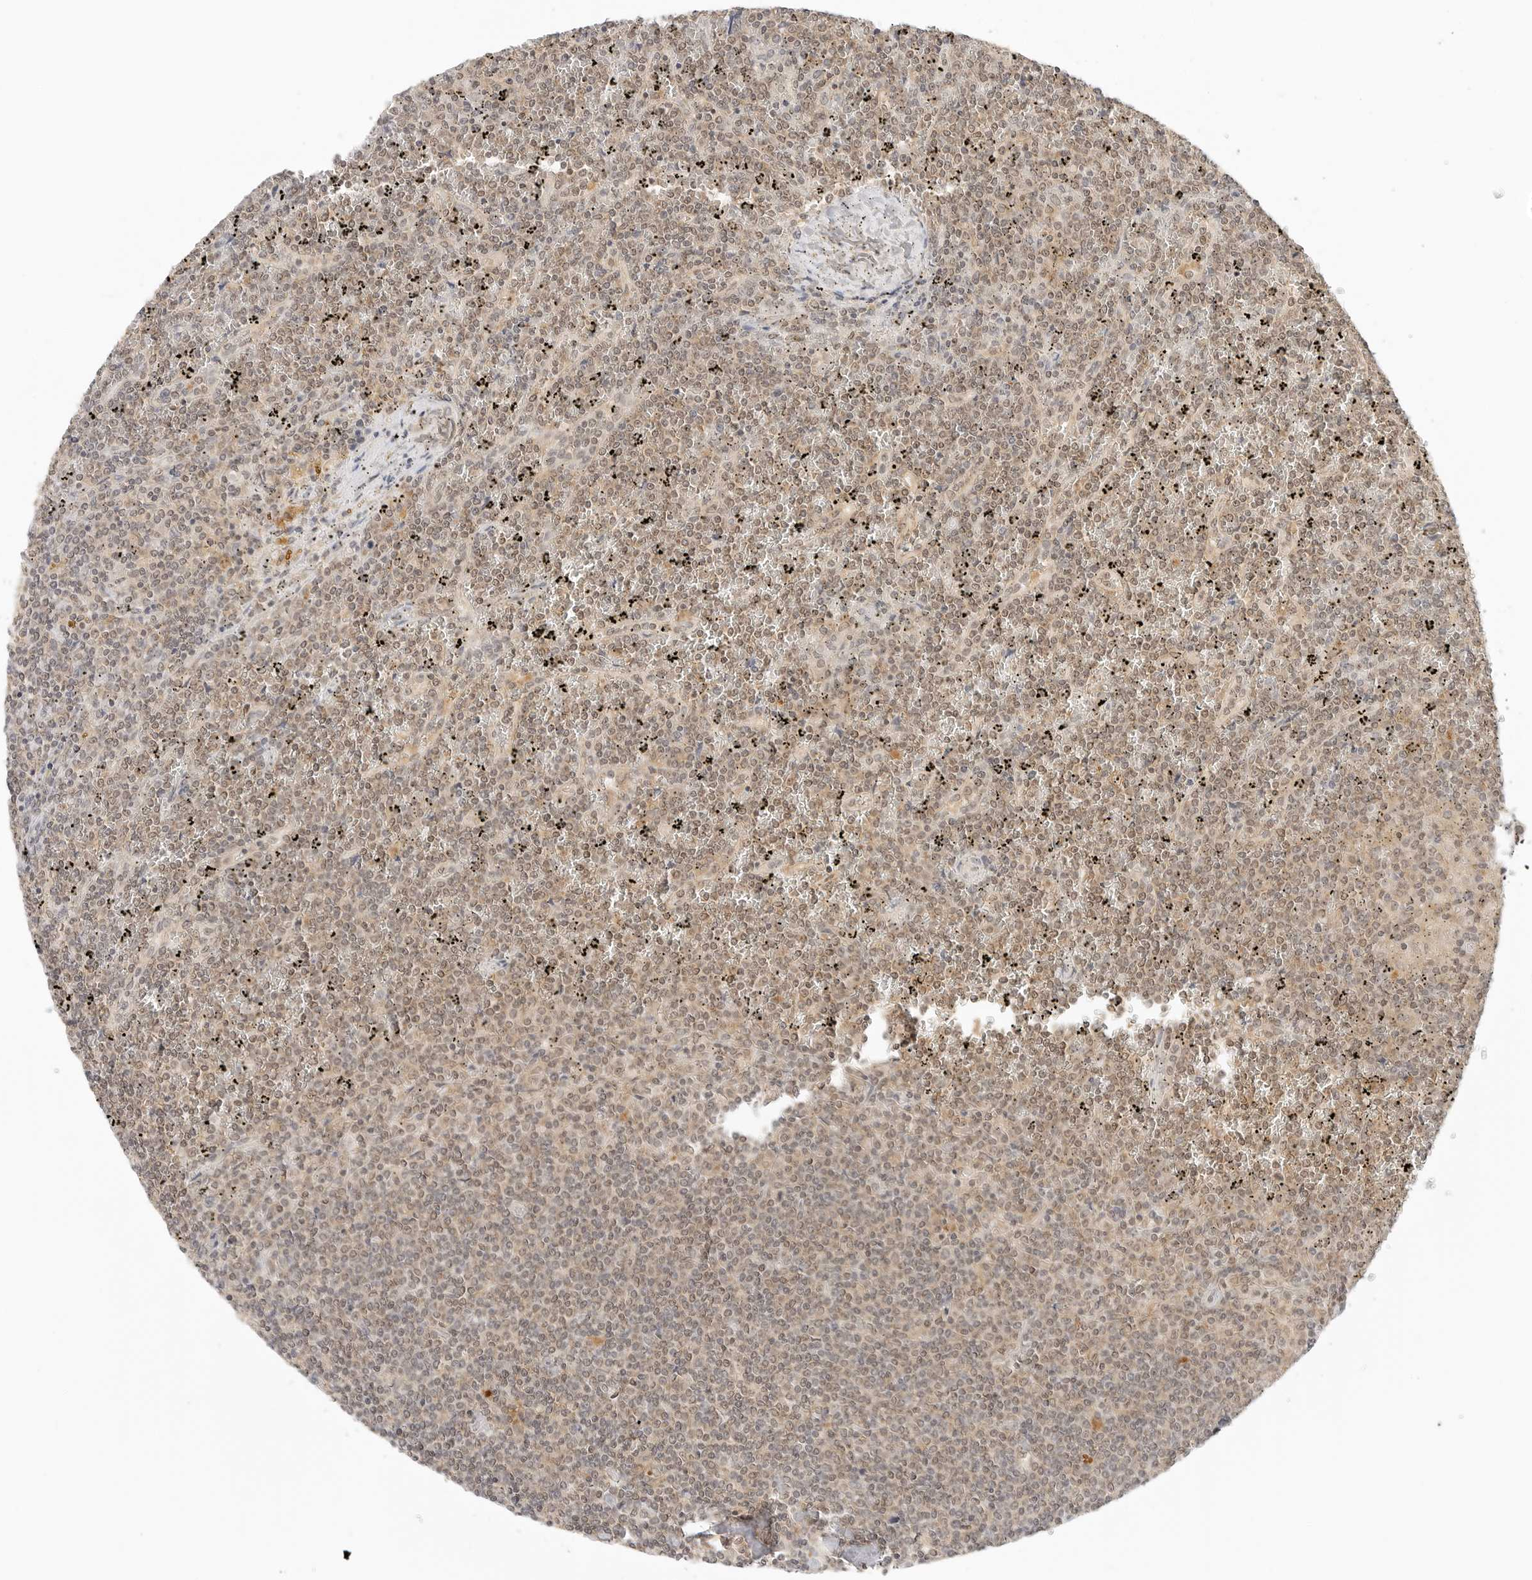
{"staining": {"intensity": "weak", "quantity": ">75%", "location": "nuclear"}, "tissue": "lymphoma", "cell_type": "Tumor cells", "image_type": "cancer", "snomed": [{"axis": "morphology", "description": "Malignant lymphoma, non-Hodgkin's type, Low grade"}, {"axis": "topography", "description": "Spleen"}], "caption": "Tumor cells display low levels of weak nuclear expression in approximately >75% of cells in malignant lymphoma, non-Hodgkin's type (low-grade).", "gene": "EPHA1", "patient": {"sex": "female", "age": 19}}